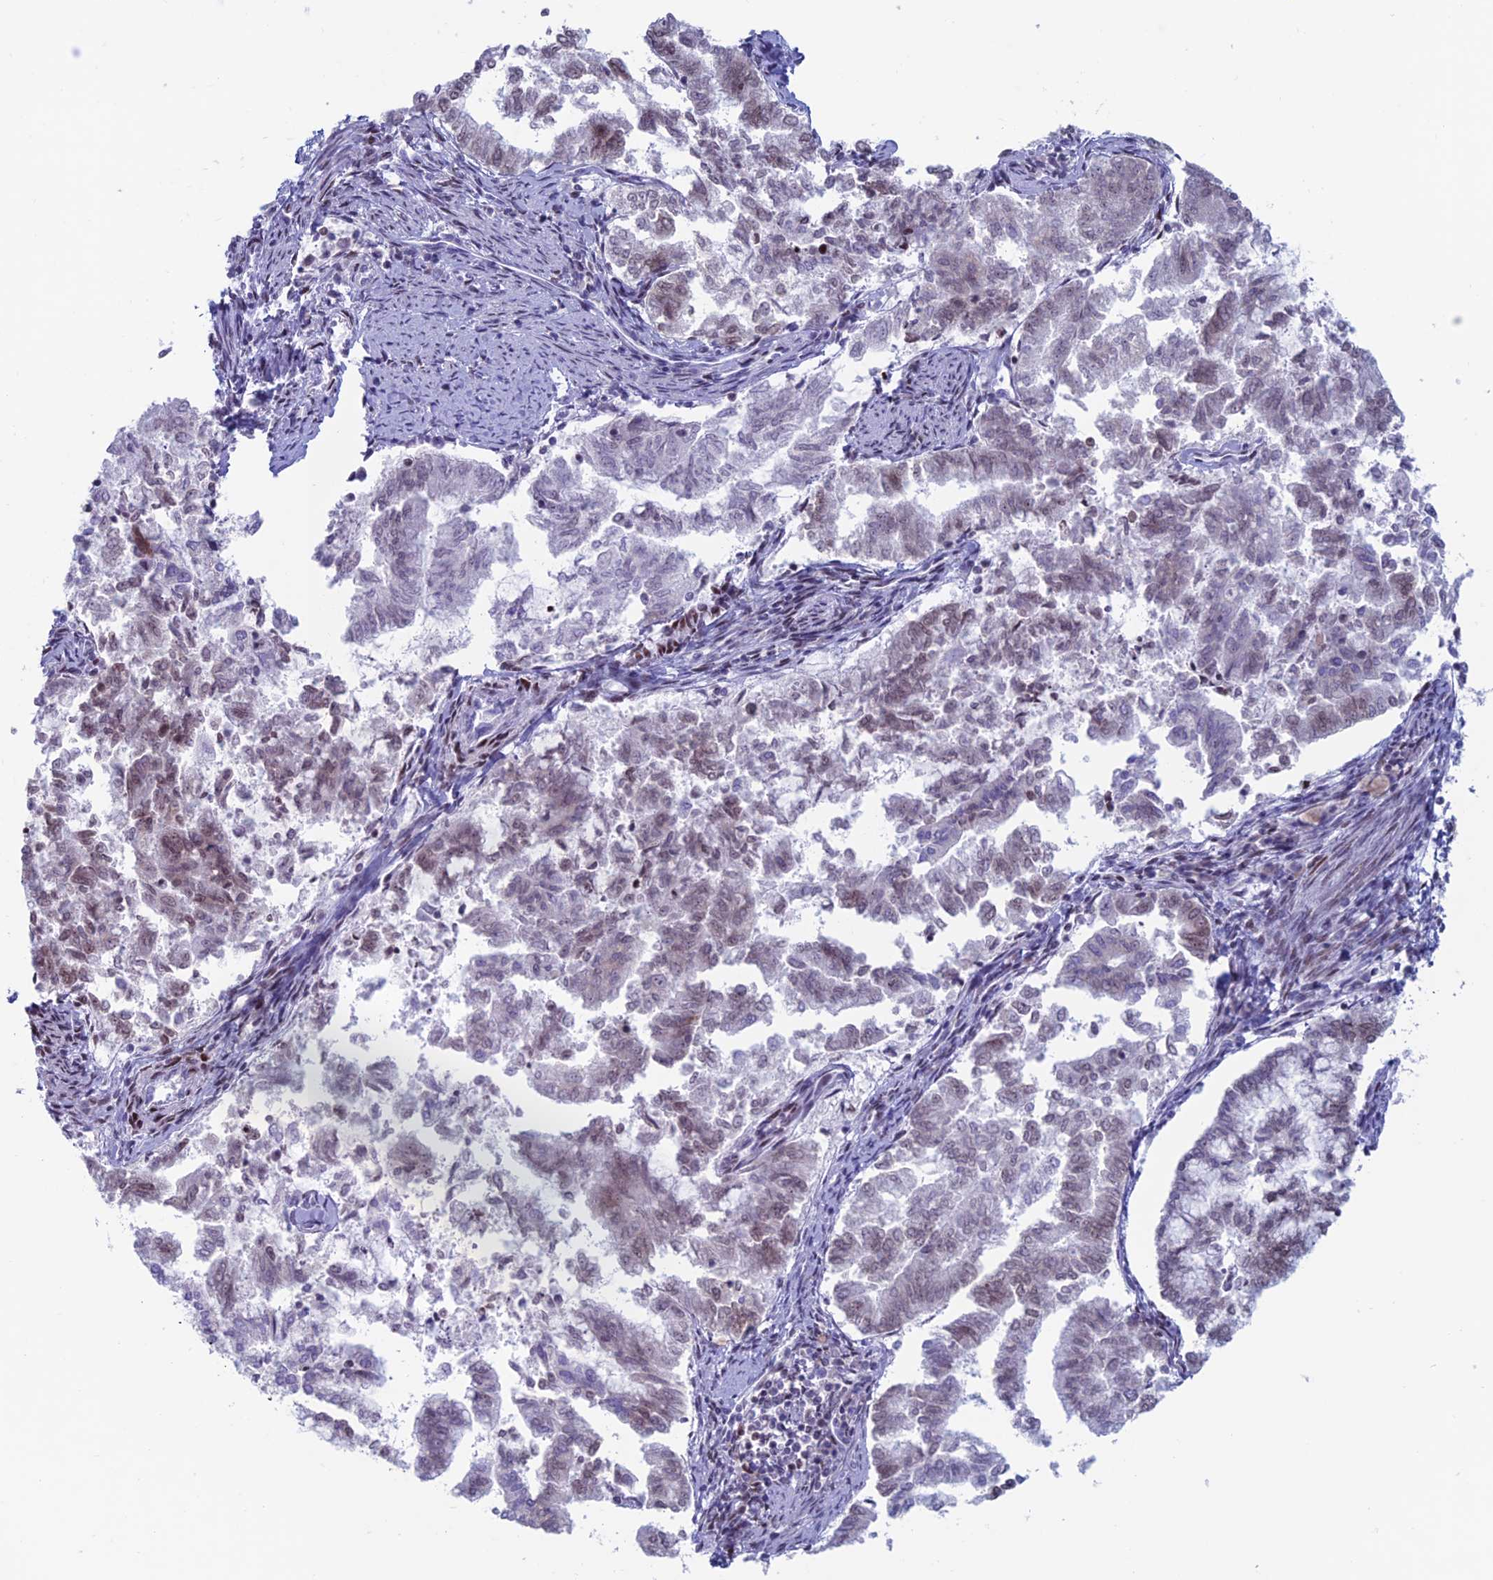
{"staining": {"intensity": "moderate", "quantity": "<25%", "location": "nuclear"}, "tissue": "endometrial cancer", "cell_type": "Tumor cells", "image_type": "cancer", "snomed": [{"axis": "morphology", "description": "Adenocarcinoma, NOS"}, {"axis": "topography", "description": "Endometrium"}], "caption": "Immunohistochemical staining of endometrial adenocarcinoma displays low levels of moderate nuclear protein expression in about <25% of tumor cells.", "gene": "CERS6", "patient": {"sex": "female", "age": 79}}